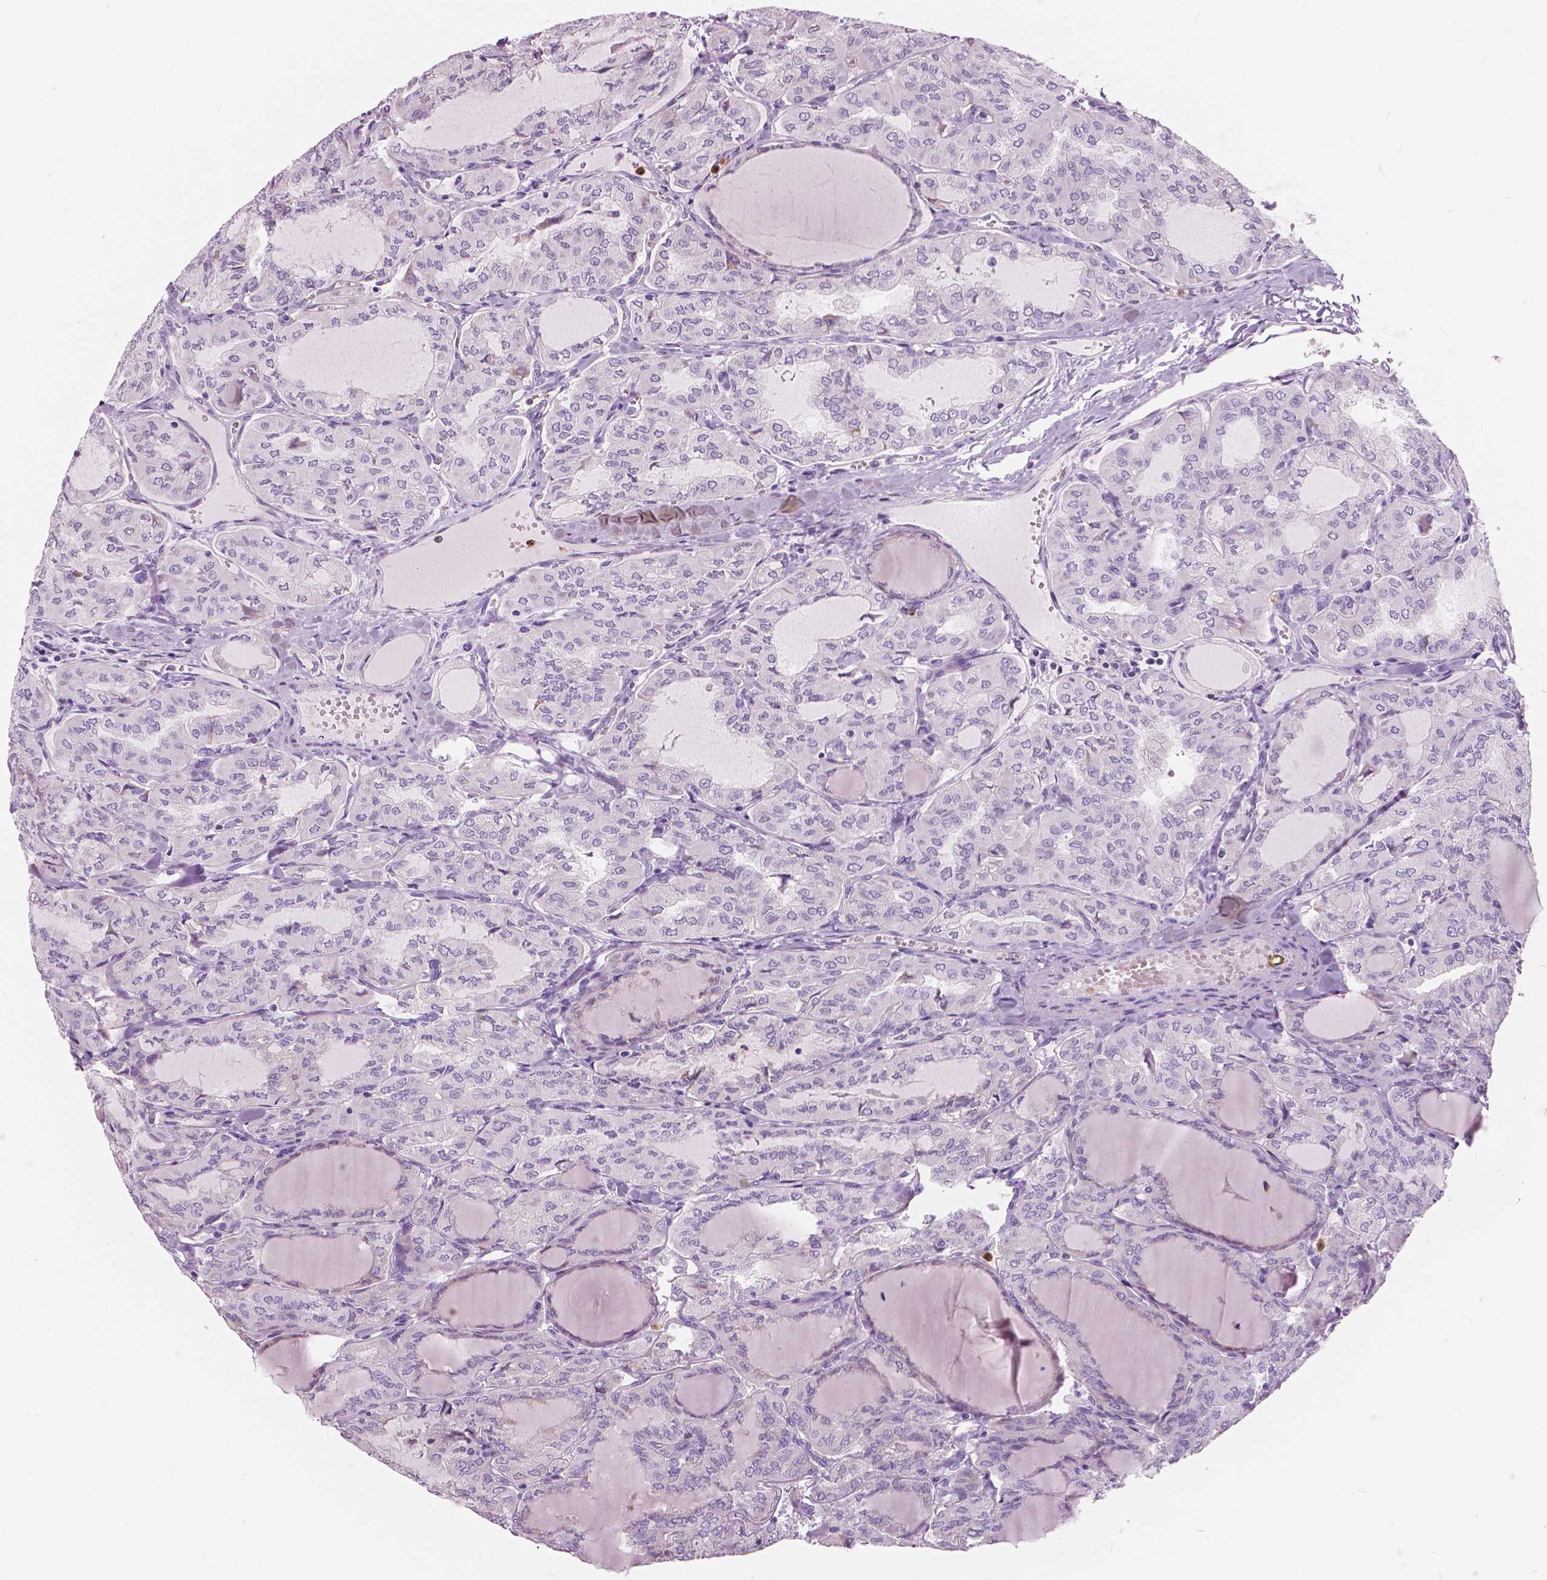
{"staining": {"intensity": "negative", "quantity": "none", "location": "none"}, "tissue": "thyroid cancer", "cell_type": "Tumor cells", "image_type": "cancer", "snomed": [{"axis": "morphology", "description": "Papillary adenocarcinoma, NOS"}, {"axis": "topography", "description": "Thyroid gland"}], "caption": "The IHC histopathology image has no significant expression in tumor cells of thyroid cancer tissue.", "gene": "CXCR2", "patient": {"sex": "male", "age": 20}}